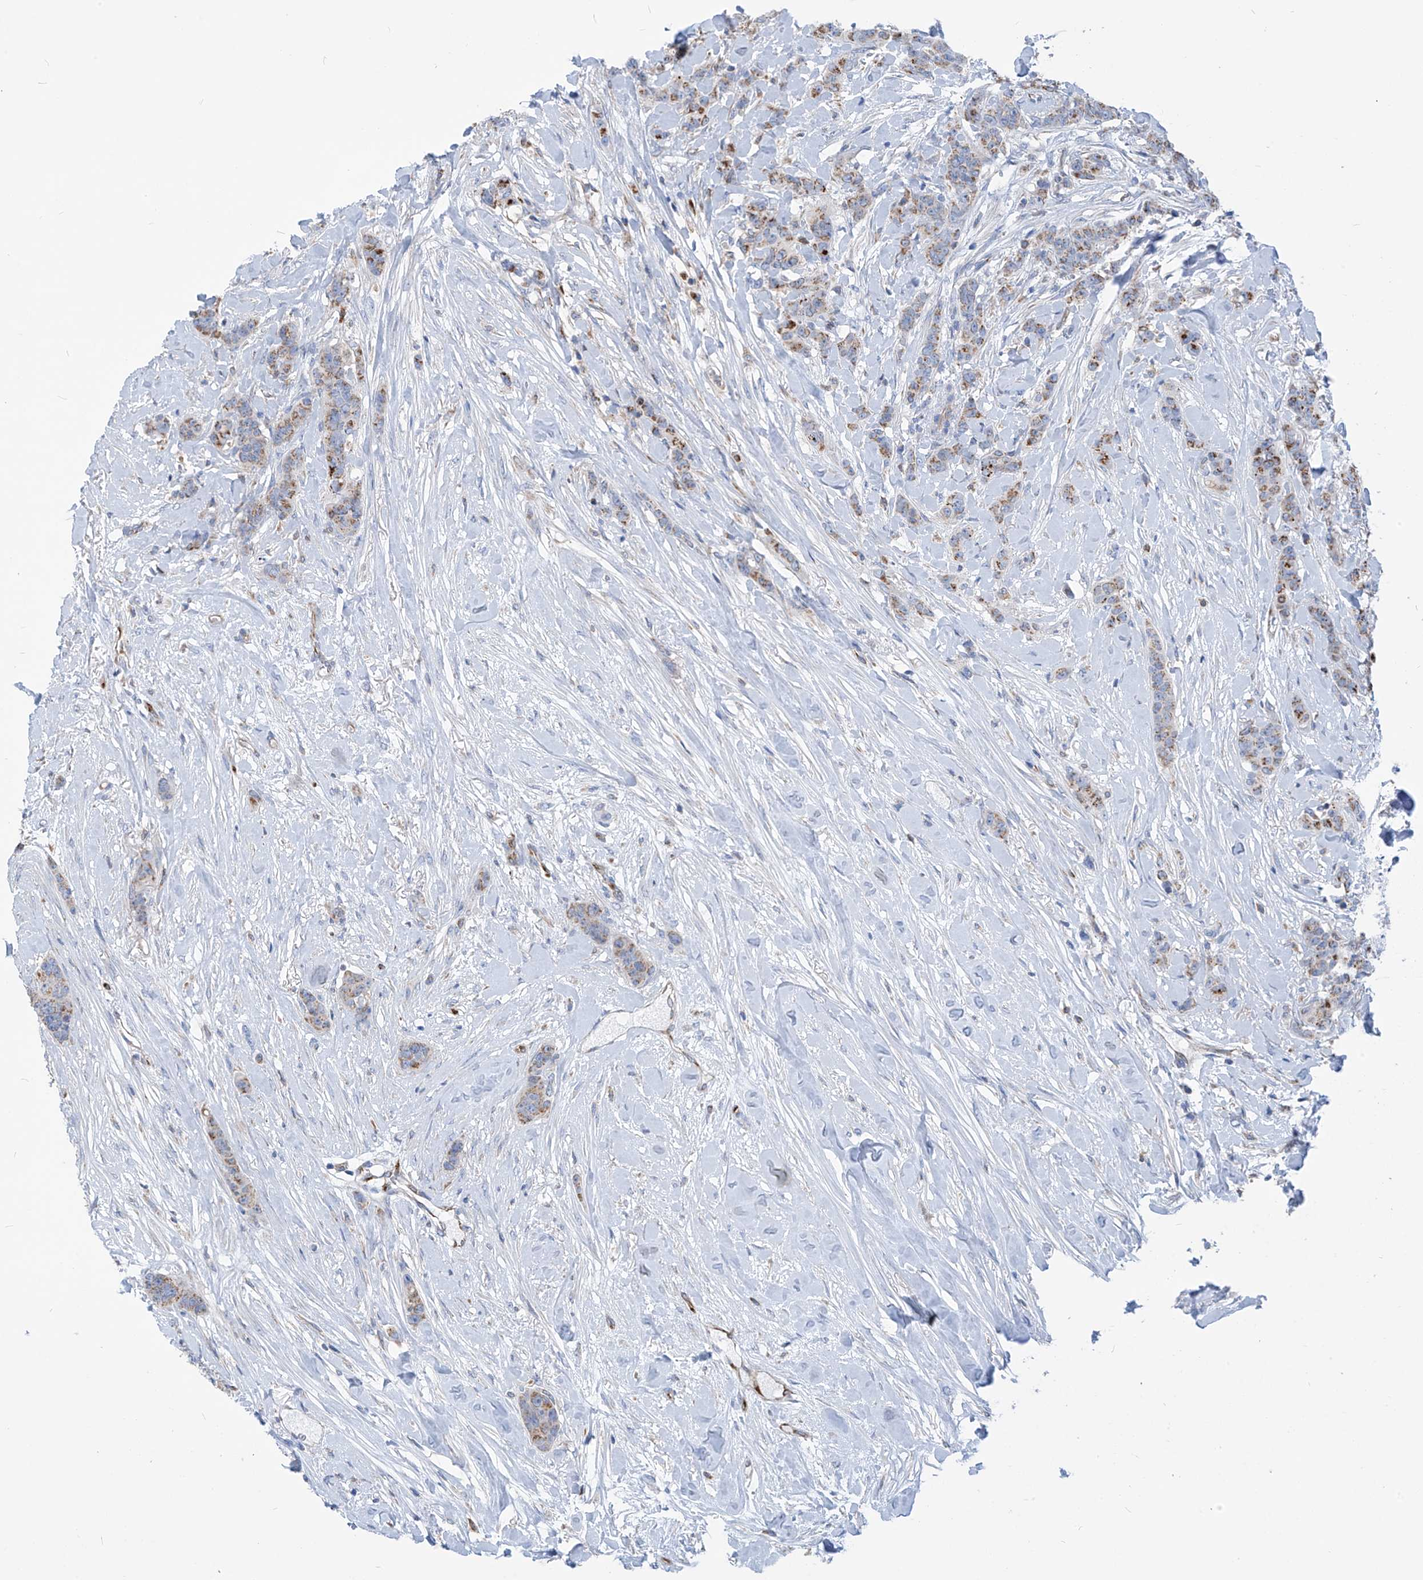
{"staining": {"intensity": "moderate", "quantity": "<25%", "location": "cytoplasmic/membranous"}, "tissue": "breast cancer", "cell_type": "Tumor cells", "image_type": "cancer", "snomed": [{"axis": "morphology", "description": "Duct carcinoma"}, {"axis": "topography", "description": "Breast"}], "caption": "Human intraductal carcinoma (breast) stained for a protein (brown) displays moderate cytoplasmic/membranous positive expression in approximately <25% of tumor cells.", "gene": "EIF5B", "patient": {"sex": "female", "age": 40}}